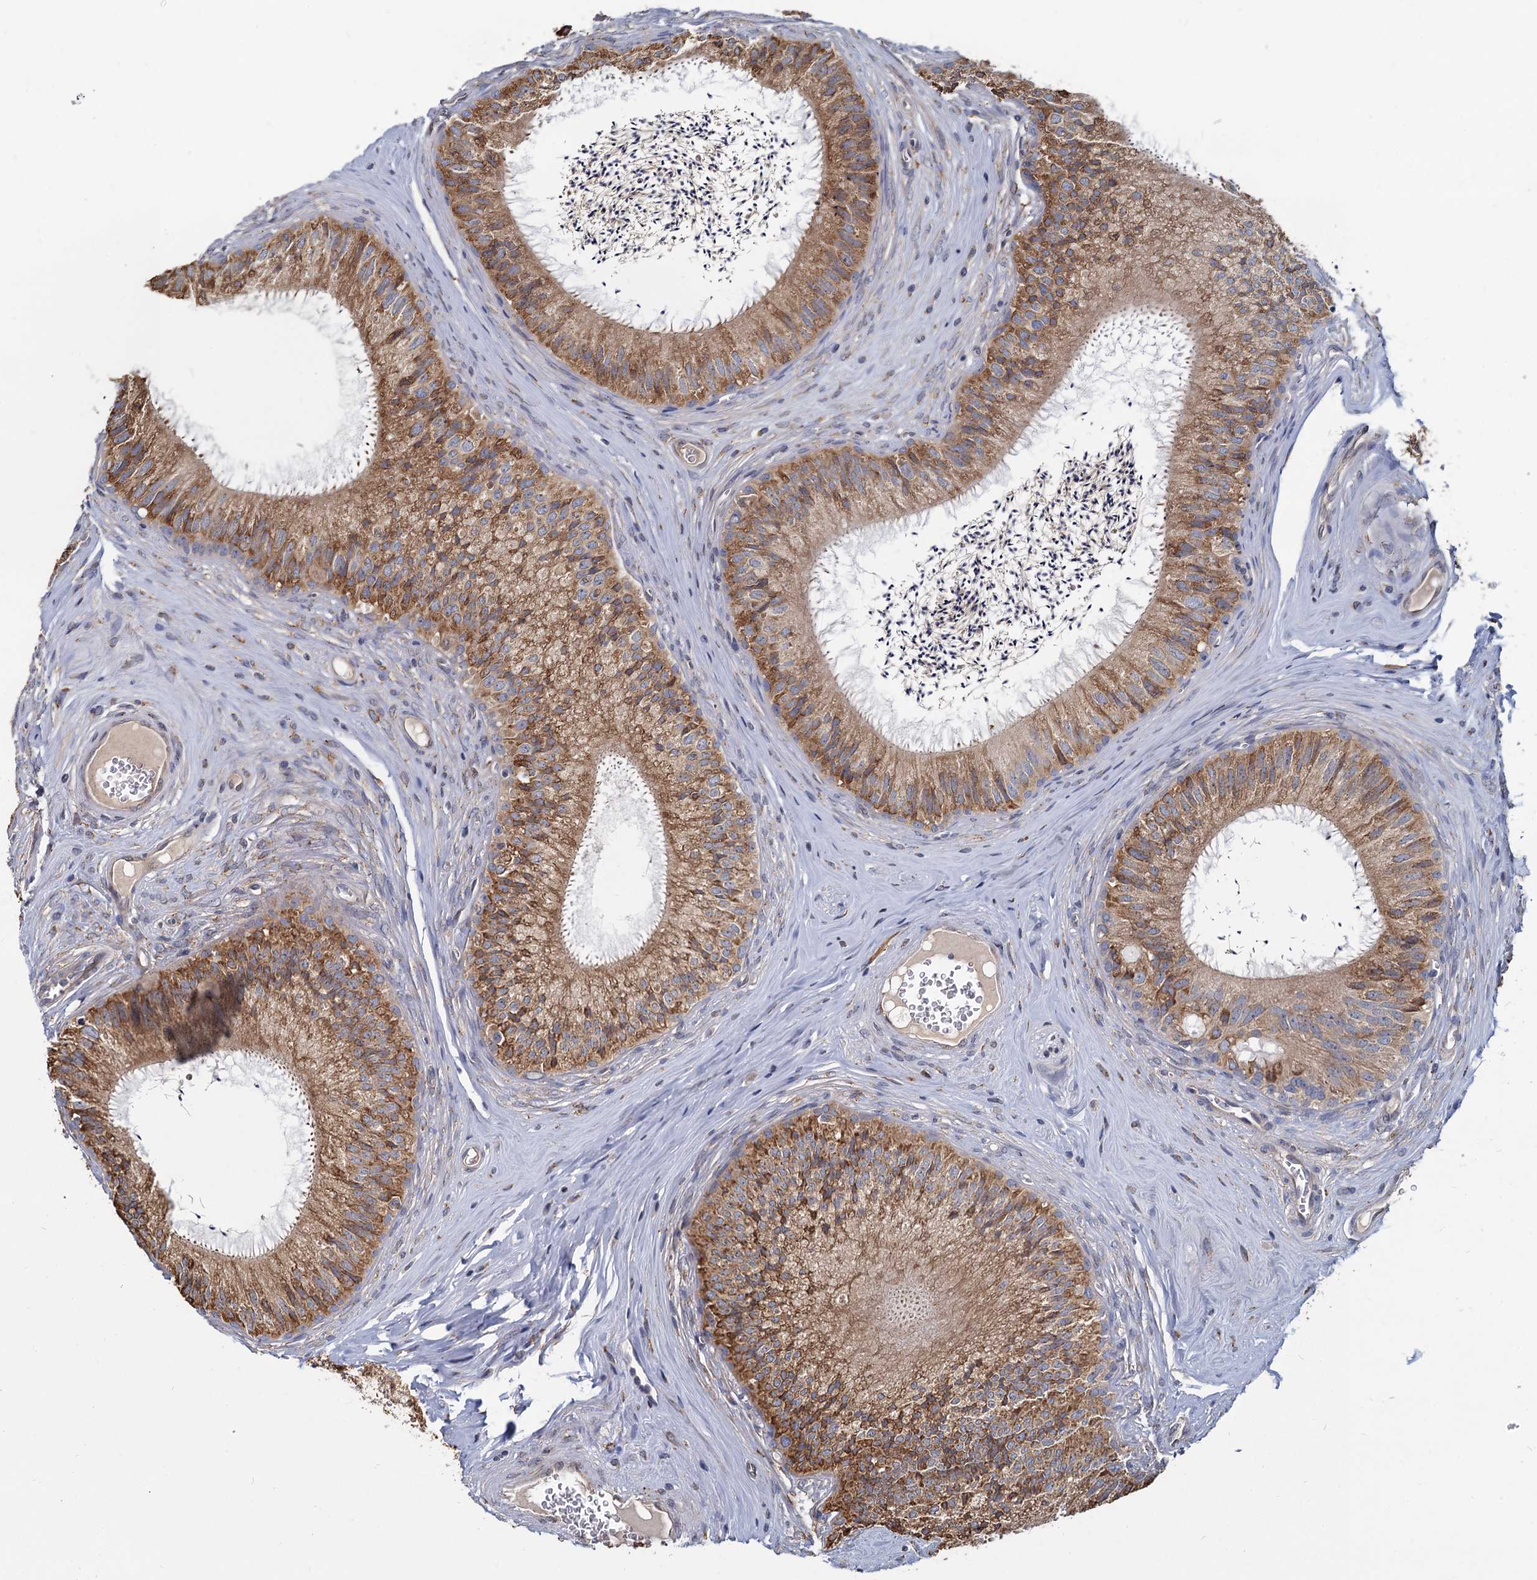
{"staining": {"intensity": "moderate", "quantity": ">75%", "location": "cytoplasmic/membranous"}, "tissue": "epididymis", "cell_type": "Glandular cells", "image_type": "normal", "snomed": [{"axis": "morphology", "description": "Normal tissue, NOS"}, {"axis": "topography", "description": "Epididymis"}], "caption": "DAB (3,3'-diaminobenzidine) immunohistochemical staining of normal human epididymis demonstrates moderate cytoplasmic/membranous protein expression in approximately >75% of glandular cells.", "gene": "LRRC51", "patient": {"sex": "male", "age": 46}}